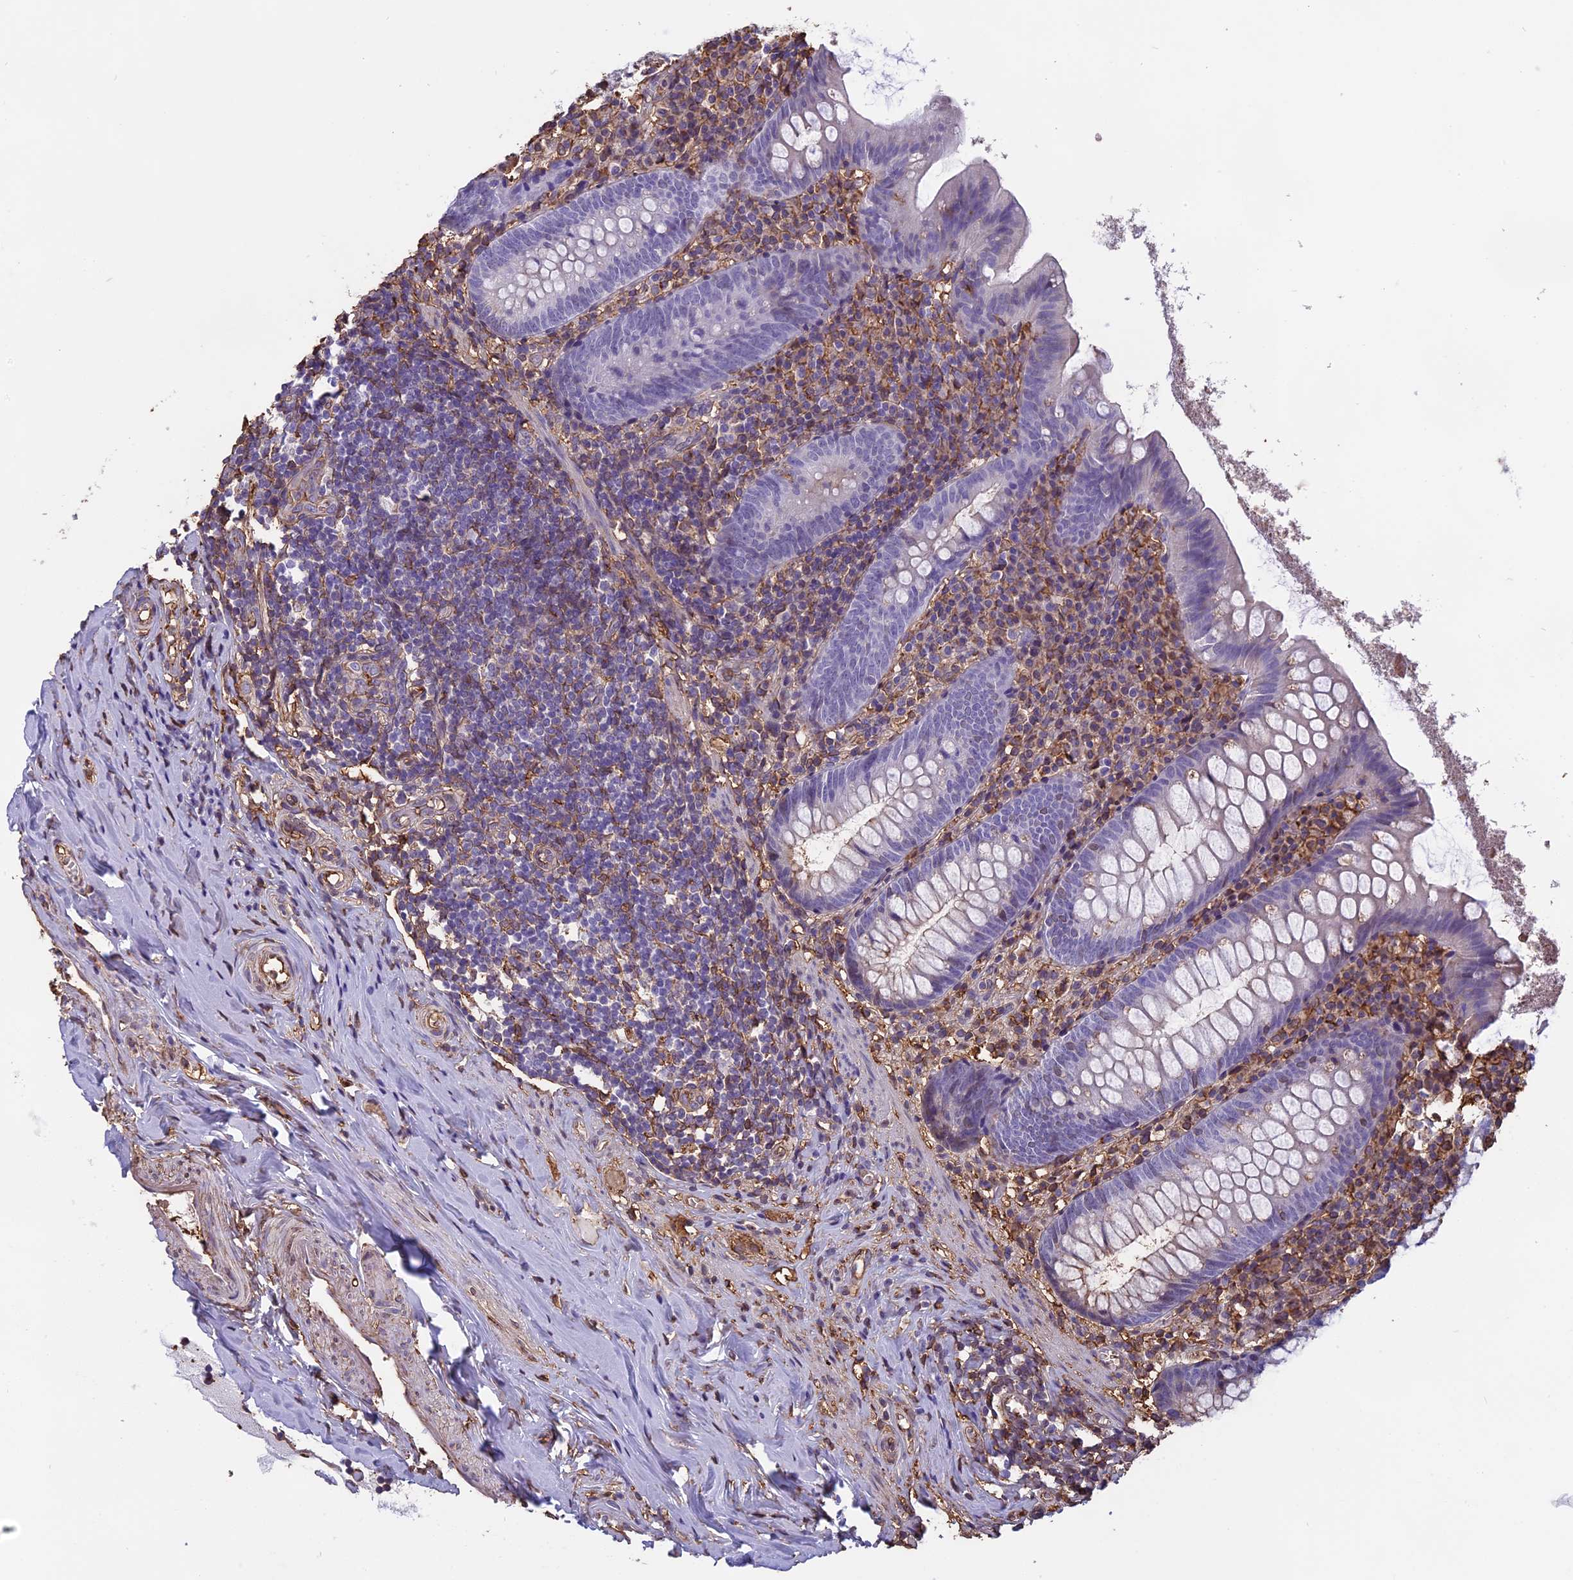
{"staining": {"intensity": "negative", "quantity": "none", "location": "none"}, "tissue": "appendix", "cell_type": "Glandular cells", "image_type": "normal", "snomed": [{"axis": "morphology", "description": "Normal tissue, NOS"}, {"axis": "topography", "description": "Appendix"}], "caption": "The photomicrograph displays no significant staining in glandular cells of appendix. Nuclei are stained in blue.", "gene": "TMEM255B", "patient": {"sex": "female", "age": 51}}